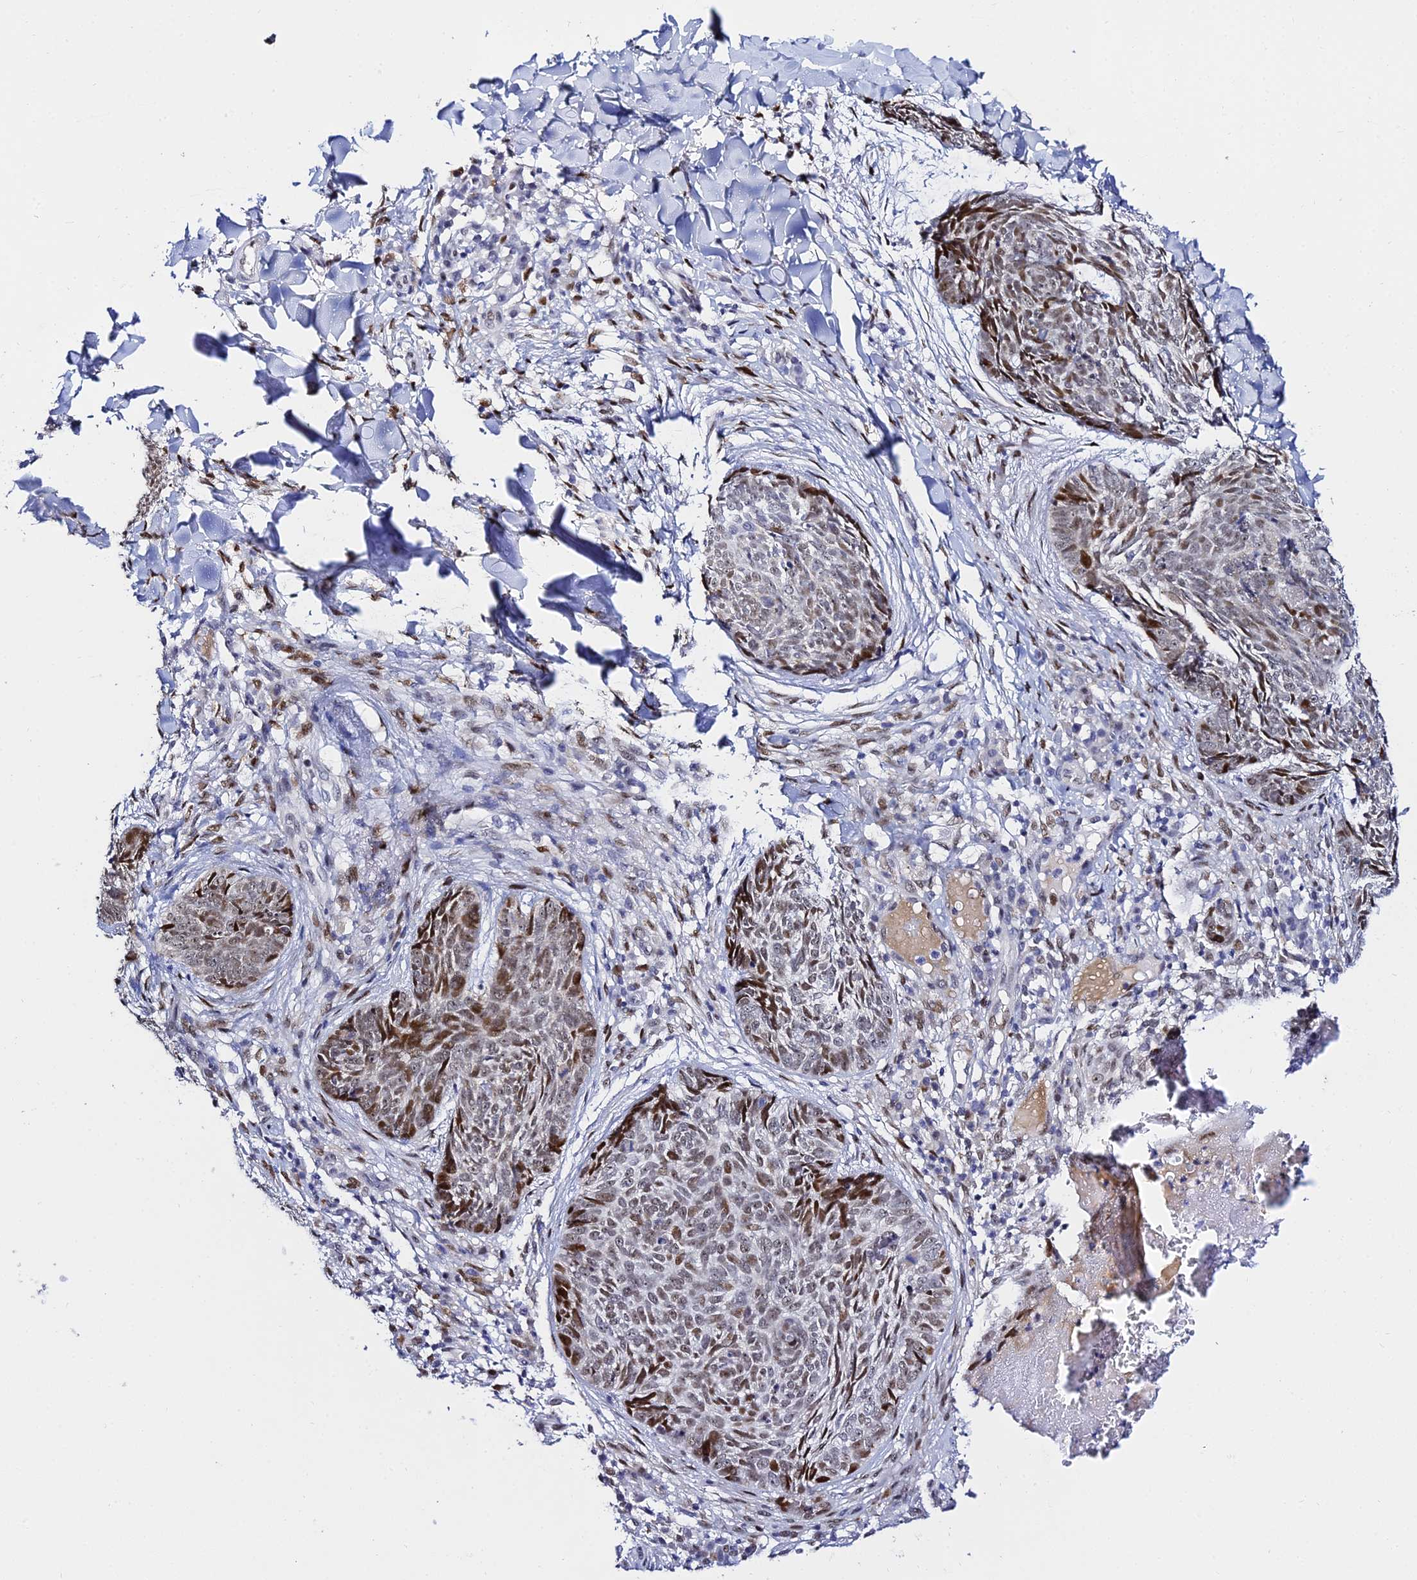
{"staining": {"intensity": "moderate", "quantity": "25%-75%", "location": "nuclear"}, "tissue": "skin cancer", "cell_type": "Tumor cells", "image_type": "cancer", "snomed": [{"axis": "morphology", "description": "Basal cell carcinoma"}, {"axis": "topography", "description": "Skin"}], "caption": "Immunohistochemical staining of skin cancer reveals medium levels of moderate nuclear expression in about 25%-75% of tumor cells.", "gene": "POFUT2", "patient": {"sex": "female", "age": 61}}